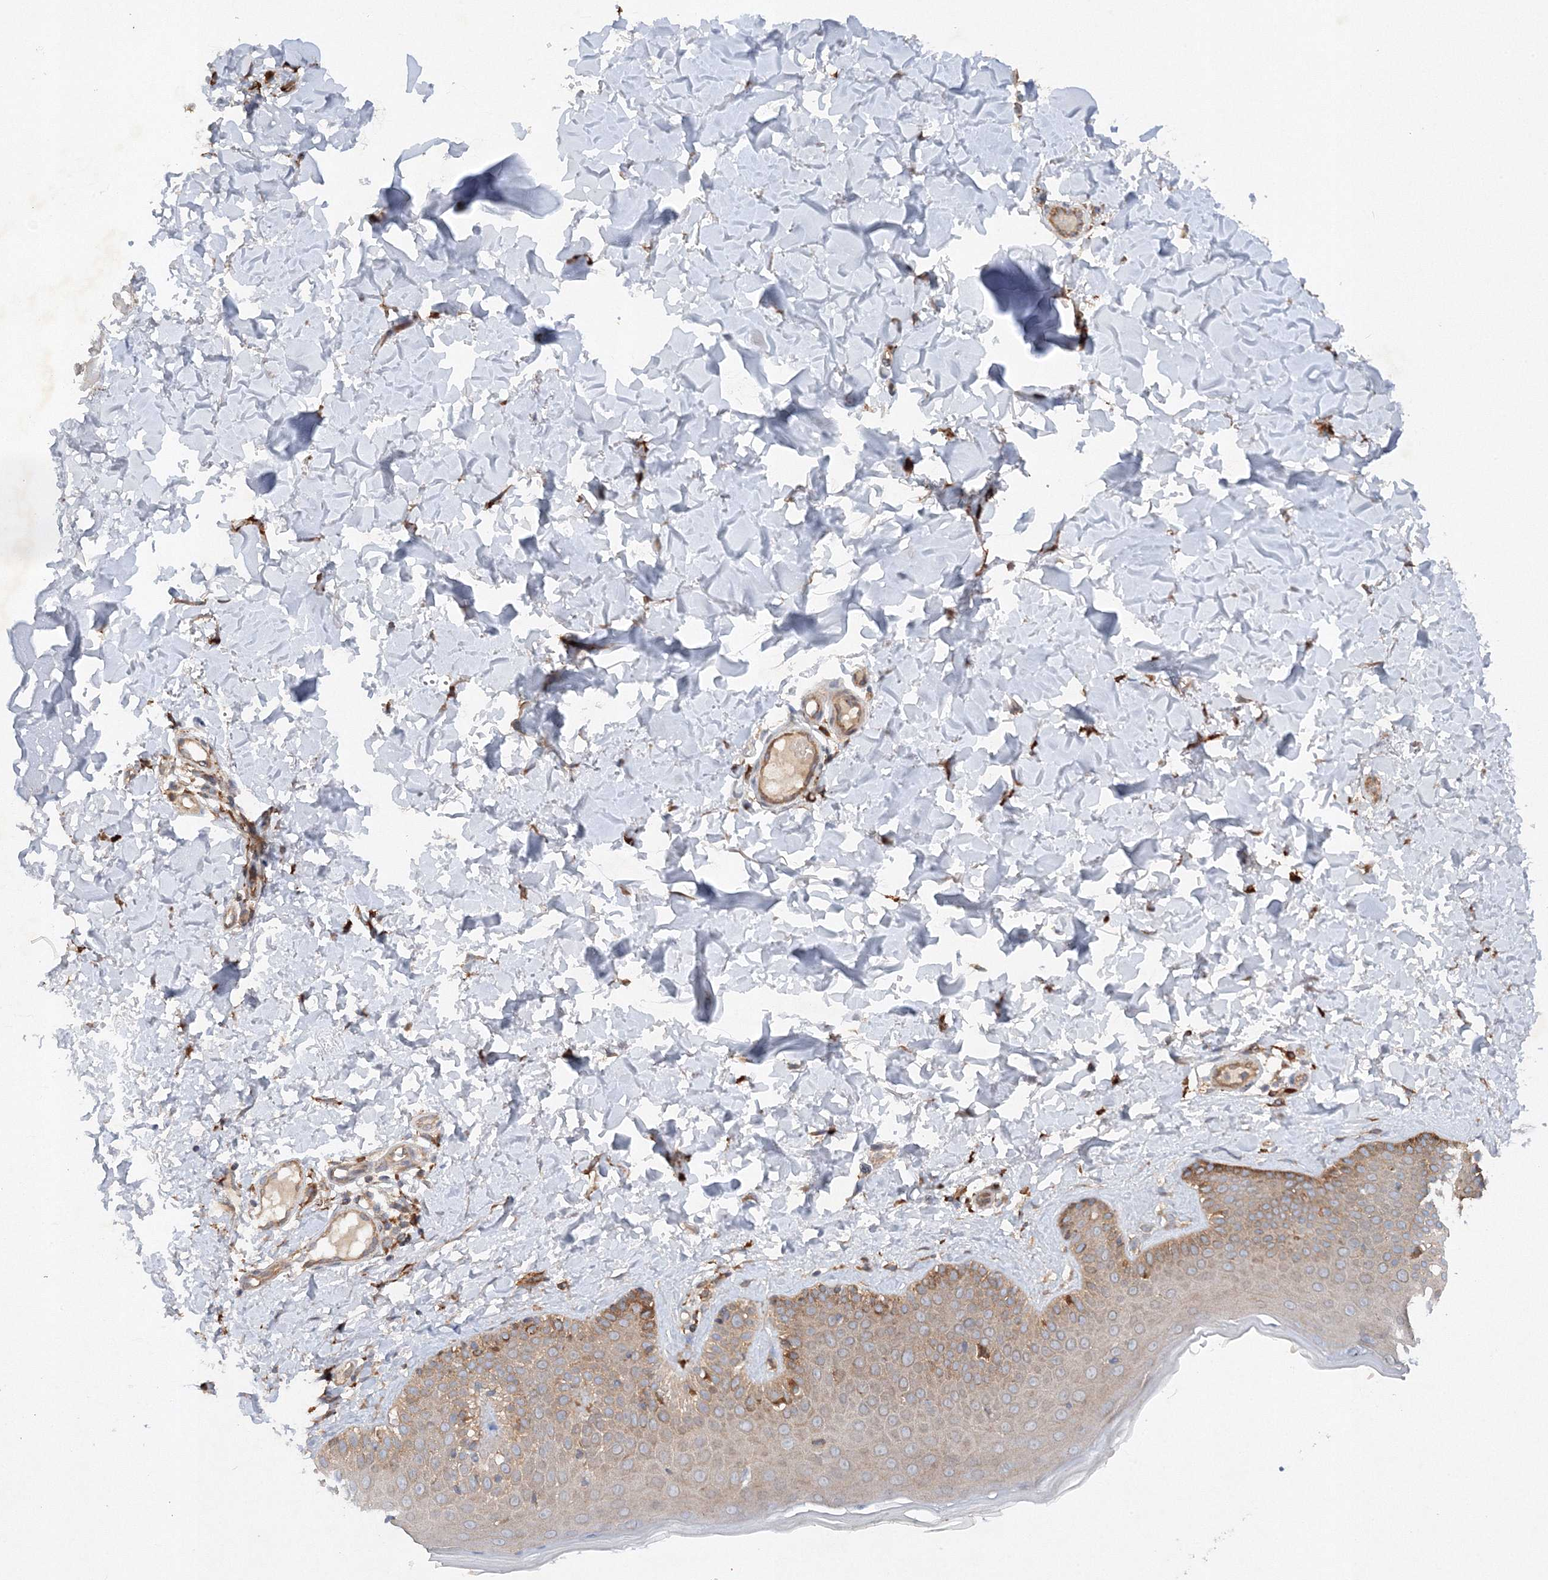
{"staining": {"intensity": "moderate", "quantity": "25%-75%", "location": "cytoplasmic/membranous"}, "tissue": "skin", "cell_type": "Fibroblasts", "image_type": "normal", "snomed": [{"axis": "morphology", "description": "Normal tissue, NOS"}, {"axis": "topography", "description": "Skin"}], "caption": "About 25%-75% of fibroblasts in normal human skin reveal moderate cytoplasmic/membranous protein staining as visualized by brown immunohistochemical staining.", "gene": "SLC36A1", "patient": {"sex": "male", "age": 52}}